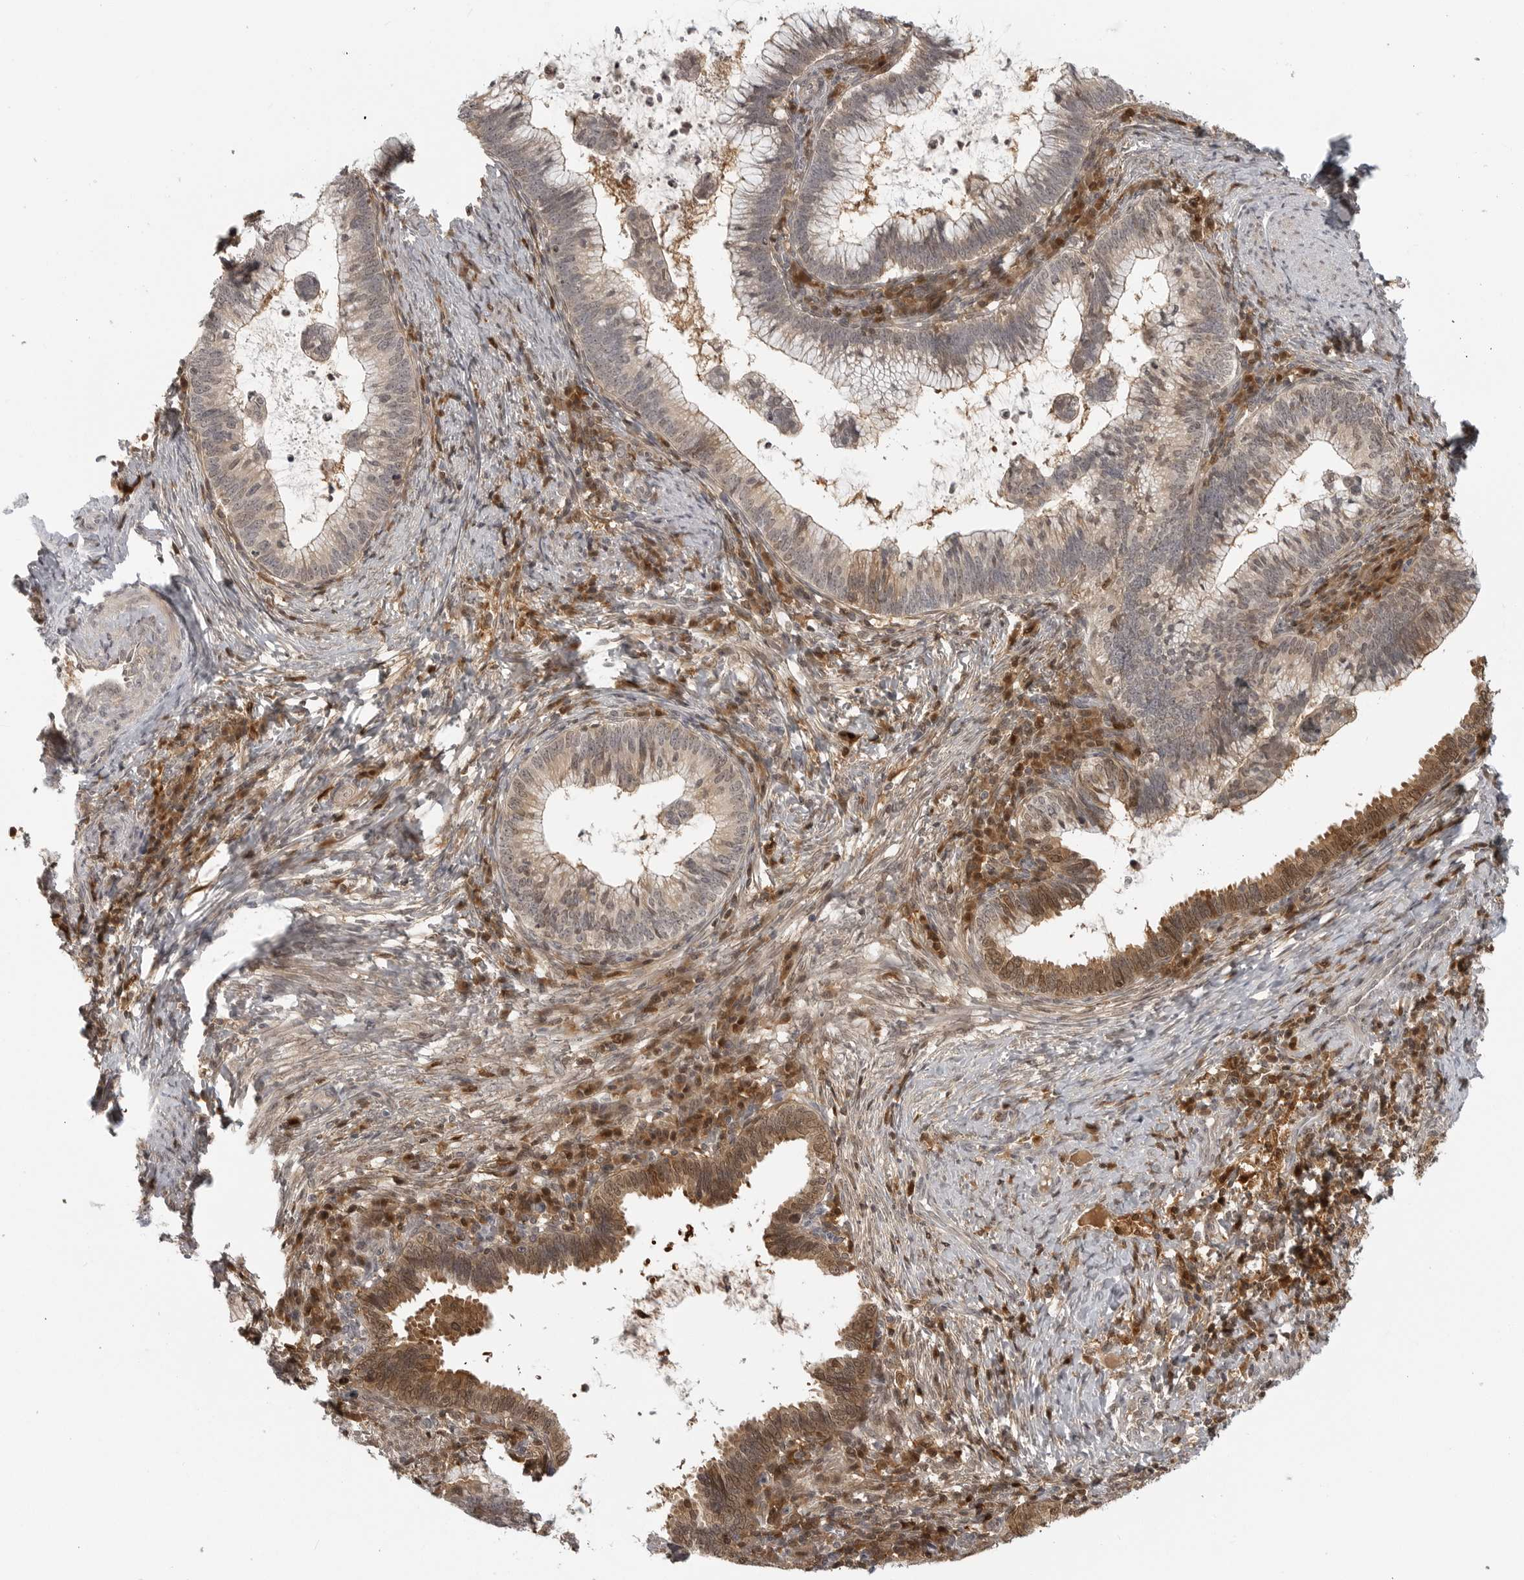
{"staining": {"intensity": "moderate", "quantity": ">75%", "location": "cytoplasmic/membranous,nuclear"}, "tissue": "cervical cancer", "cell_type": "Tumor cells", "image_type": "cancer", "snomed": [{"axis": "morphology", "description": "Adenocarcinoma, NOS"}, {"axis": "topography", "description": "Cervix"}], "caption": "Brown immunohistochemical staining in adenocarcinoma (cervical) reveals moderate cytoplasmic/membranous and nuclear expression in about >75% of tumor cells.", "gene": "CTIF", "patient": {"sex": "female", "age": 36}}